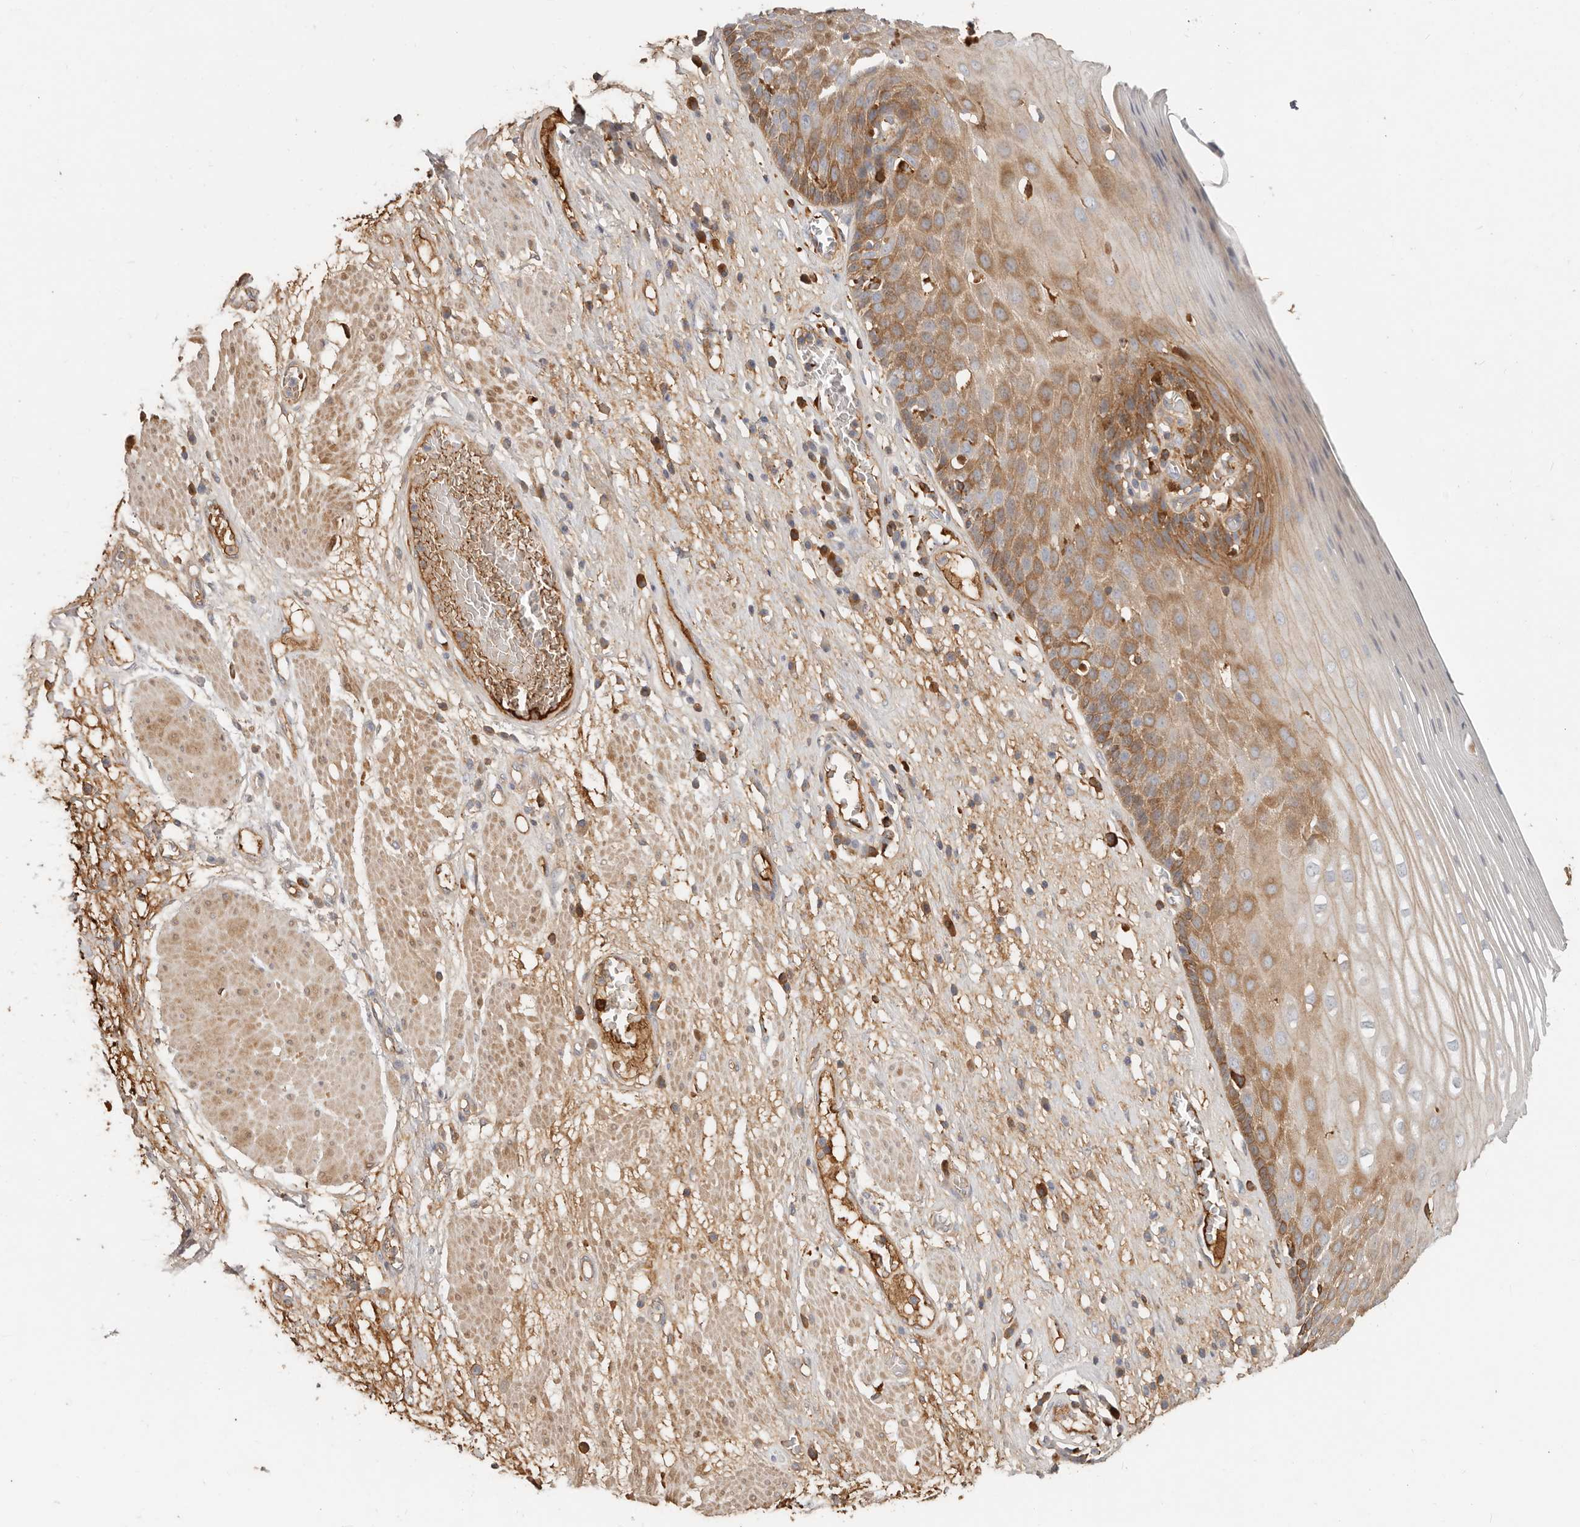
{"staining": {"intensity": "moderate", "quantity": "25%-75%", "location": "cytoplasmic/membranous"}, "tissue": "esophagus", "cell_type": "Squamous epithelial cells", "image_type": "normal", "snomed": [{"axis": "morphology", "description": "Normal tissue, NOS"}, {"axis": "morphology", "description": "Adenocarcinoma, NOS"}, {"axis": "topography", "description": "Esophagus"}], "caption": "Brown immunohistochemical staining in benign human esophagus exhibits moderate cytoplasmic/membranous positivity in about 25%-75% of squamous epithelial cells.", "gene": "MTFR2", "patient": {"sex": "male", "age": 62}}